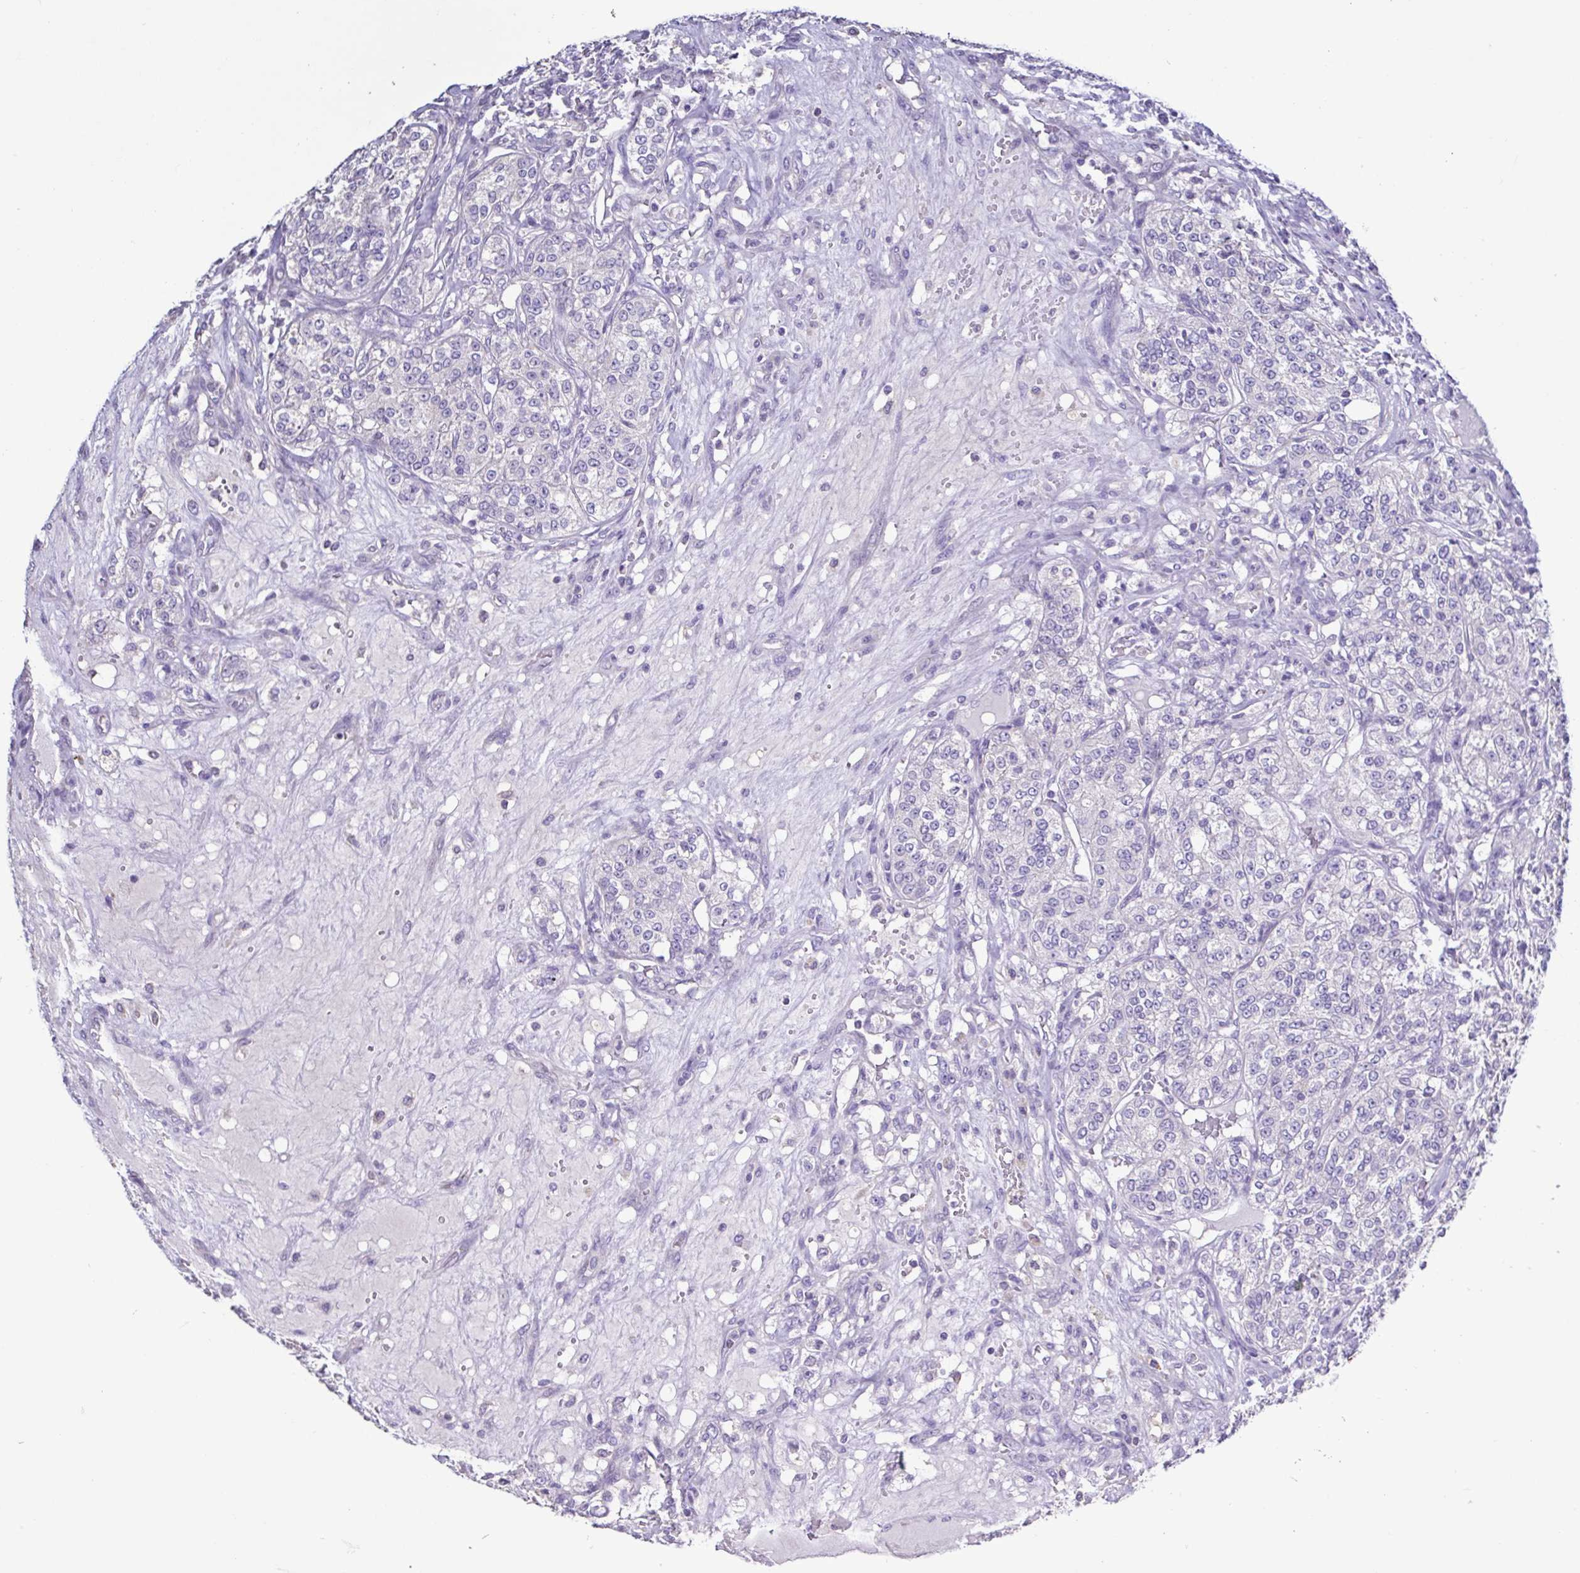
{"staining": {"intensity": "negative", "quantity": "none", "location": "none"}, "tissue": "renal cancer", "cell_type": "Tumor cells", "image_type": "cancer", "snomed": [{"axis": "morphology", "description": "Adenocarcinoma, NOS"}, {"axis": "topography", "description": "Kidney"}], "caption": "IHC of human renal cancer reveals no positivity in tumor cells. (DAB immunohistochemistry (IHC) visualized using brightfield microscopy, high magnification).", "gene": "PLA2G4E", "patient": {"sex": "female", "age": 63}}